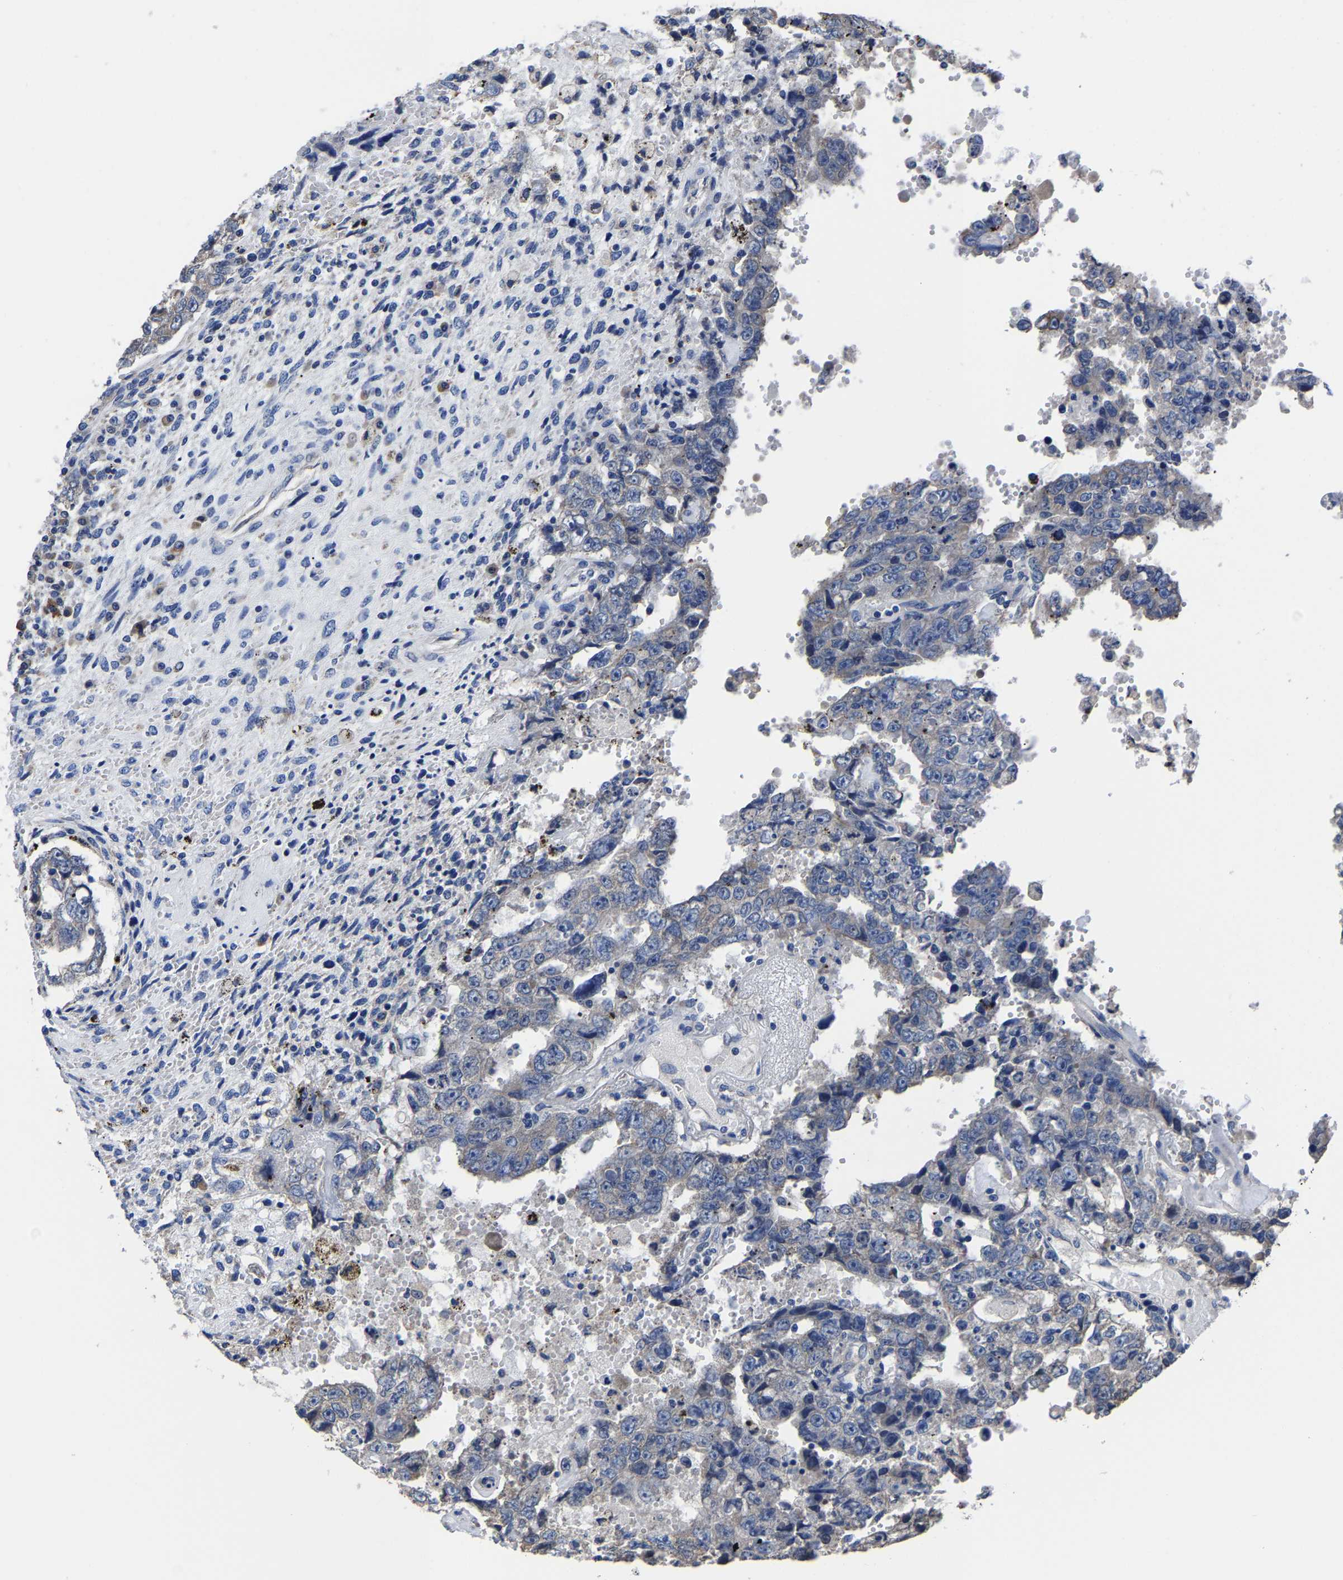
{"staining": {"intensity": "weak", "quantity": "<25%", "location": "cytoplasmic/membranous"}, "tissue": "testis cancer", "cell_type": "Tumor cells", "image_type": "cancer", "snomed": [{"axis": "morphology", "description": "Carcinoma, Embryonal, NOS"}, {"axis": "topography", "description": "Testis"}], "caption": "Embryonal carcinoma (testis) stained for a protein using immunohistochemistry (IHC) shows no staining tumor cells.", "gene": "SRPK2", "patient": {"sex": "male", "age": 26}}